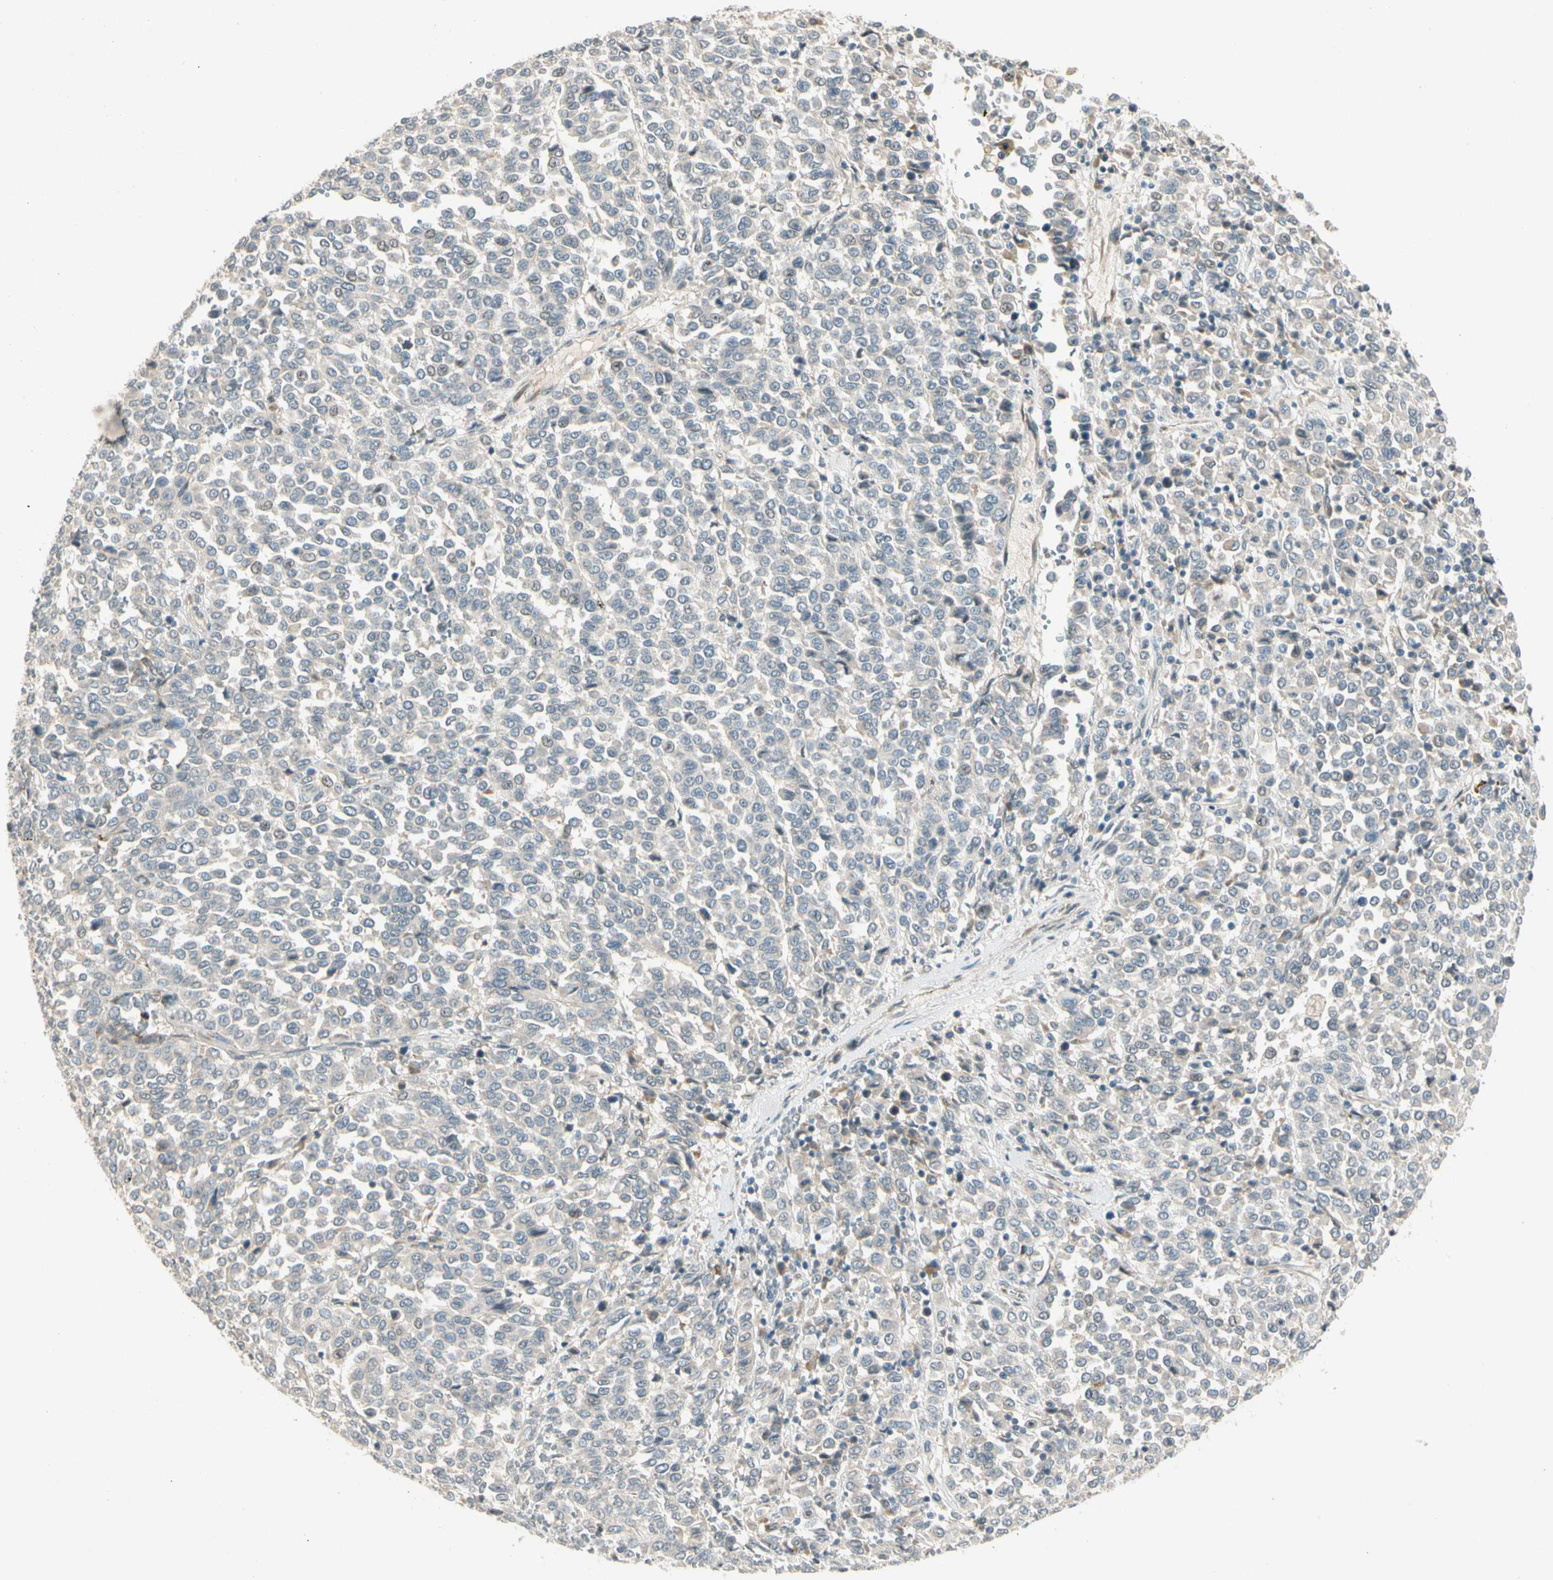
{"staining": {"intensity": "negative", "quantity": "none", "location": "none"}, "tissue": "melanoma", "cell_type": "Tumor cells", "image_type": "cancer", "snomed": [{"axis": "morphology", "description": "Malignant melanoma, Metastatic site"}, {"axis": "topography", "description": "Pancreas"}], "caption": "Malignant melanoma (metastatic site) was stained to show a protein in brown. There is no significant expression in tumor cells.", "gene": "PCDHB15", "patient": {"sex": "female", "age": 30}}